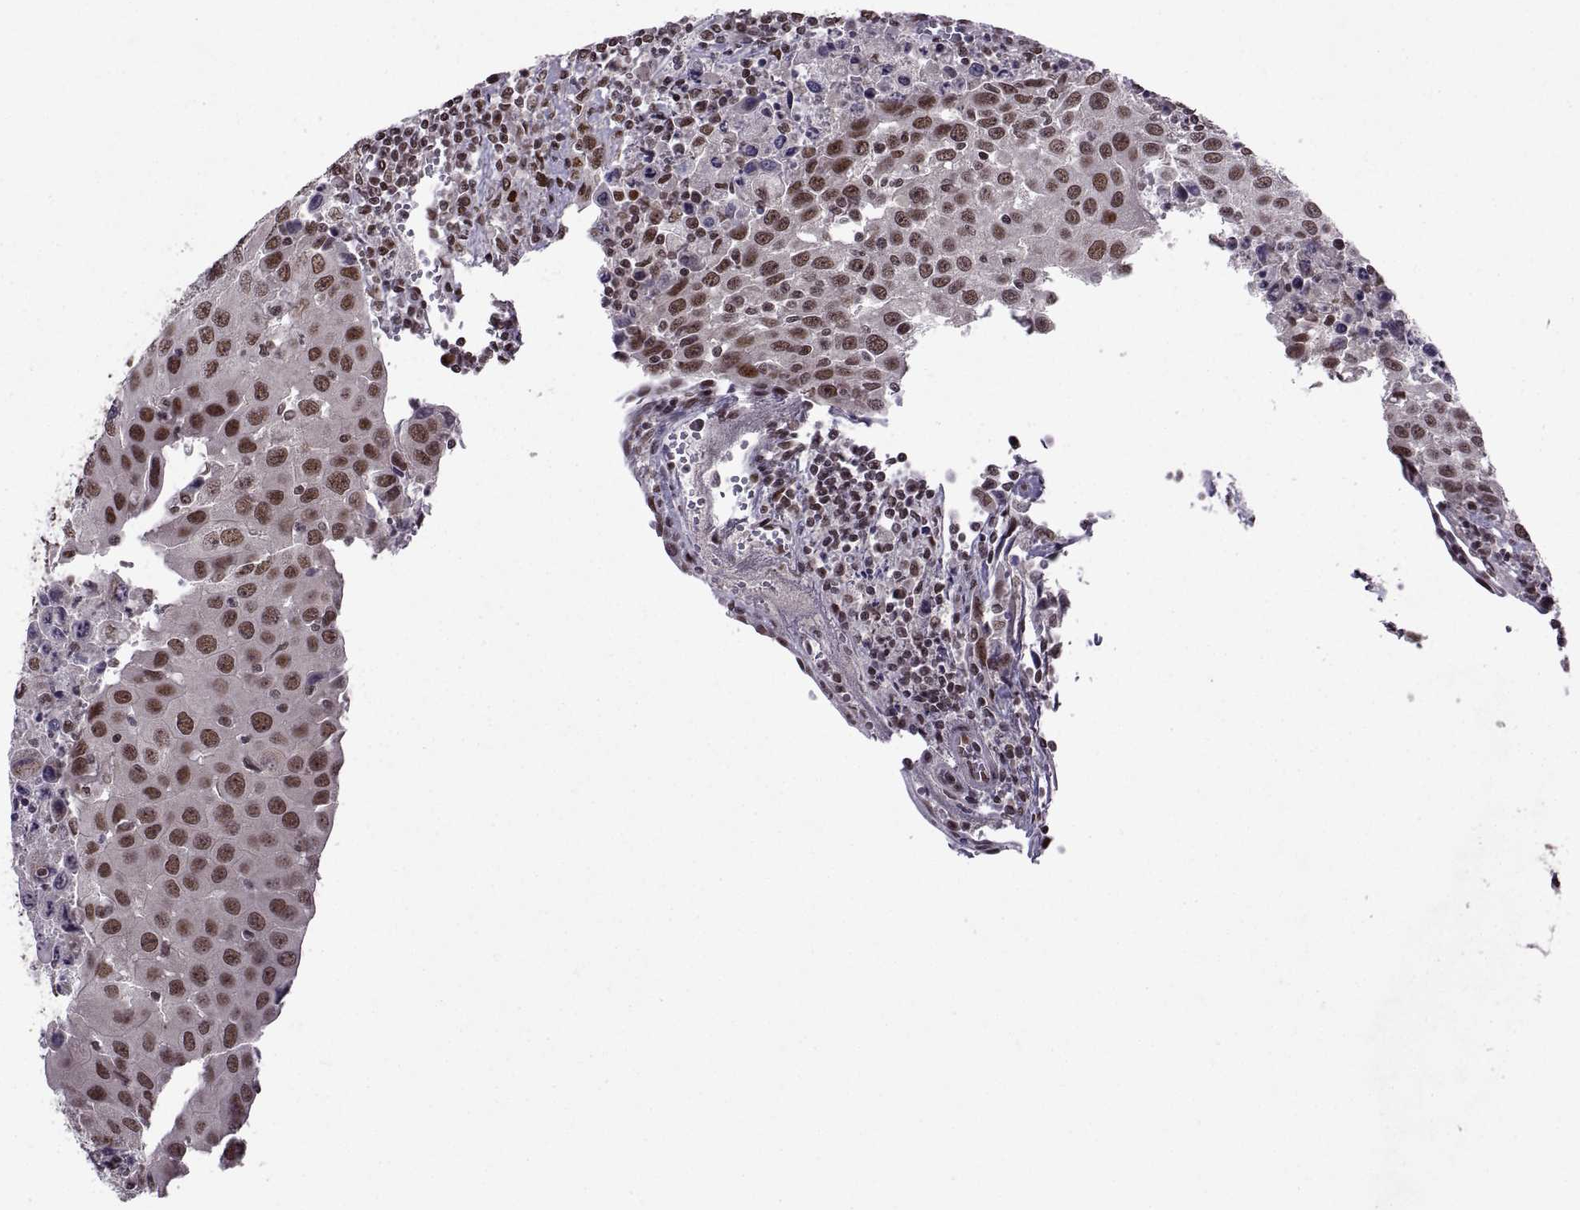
{"staining": {"intensity": "strong", "quantity": ">75%", "location": "nuclear"}, "tissue": "urothelial cancer", "cell_type": "Tumor cells", "image_type": "cancer", "snomed": [{"axis": "morphology", "description": "Urothelial carcinoma, High grade"}, {"axis": "topography", "description": "Urinary bladder"}], "caption": "High-power microscopy captured an IHC photomicrograph of urothelial cancer, revealing strong nuclear staining in about >75% of tumor cells.", "gene": "MT1E", "patient": {"sex": "female", "age": 85}}